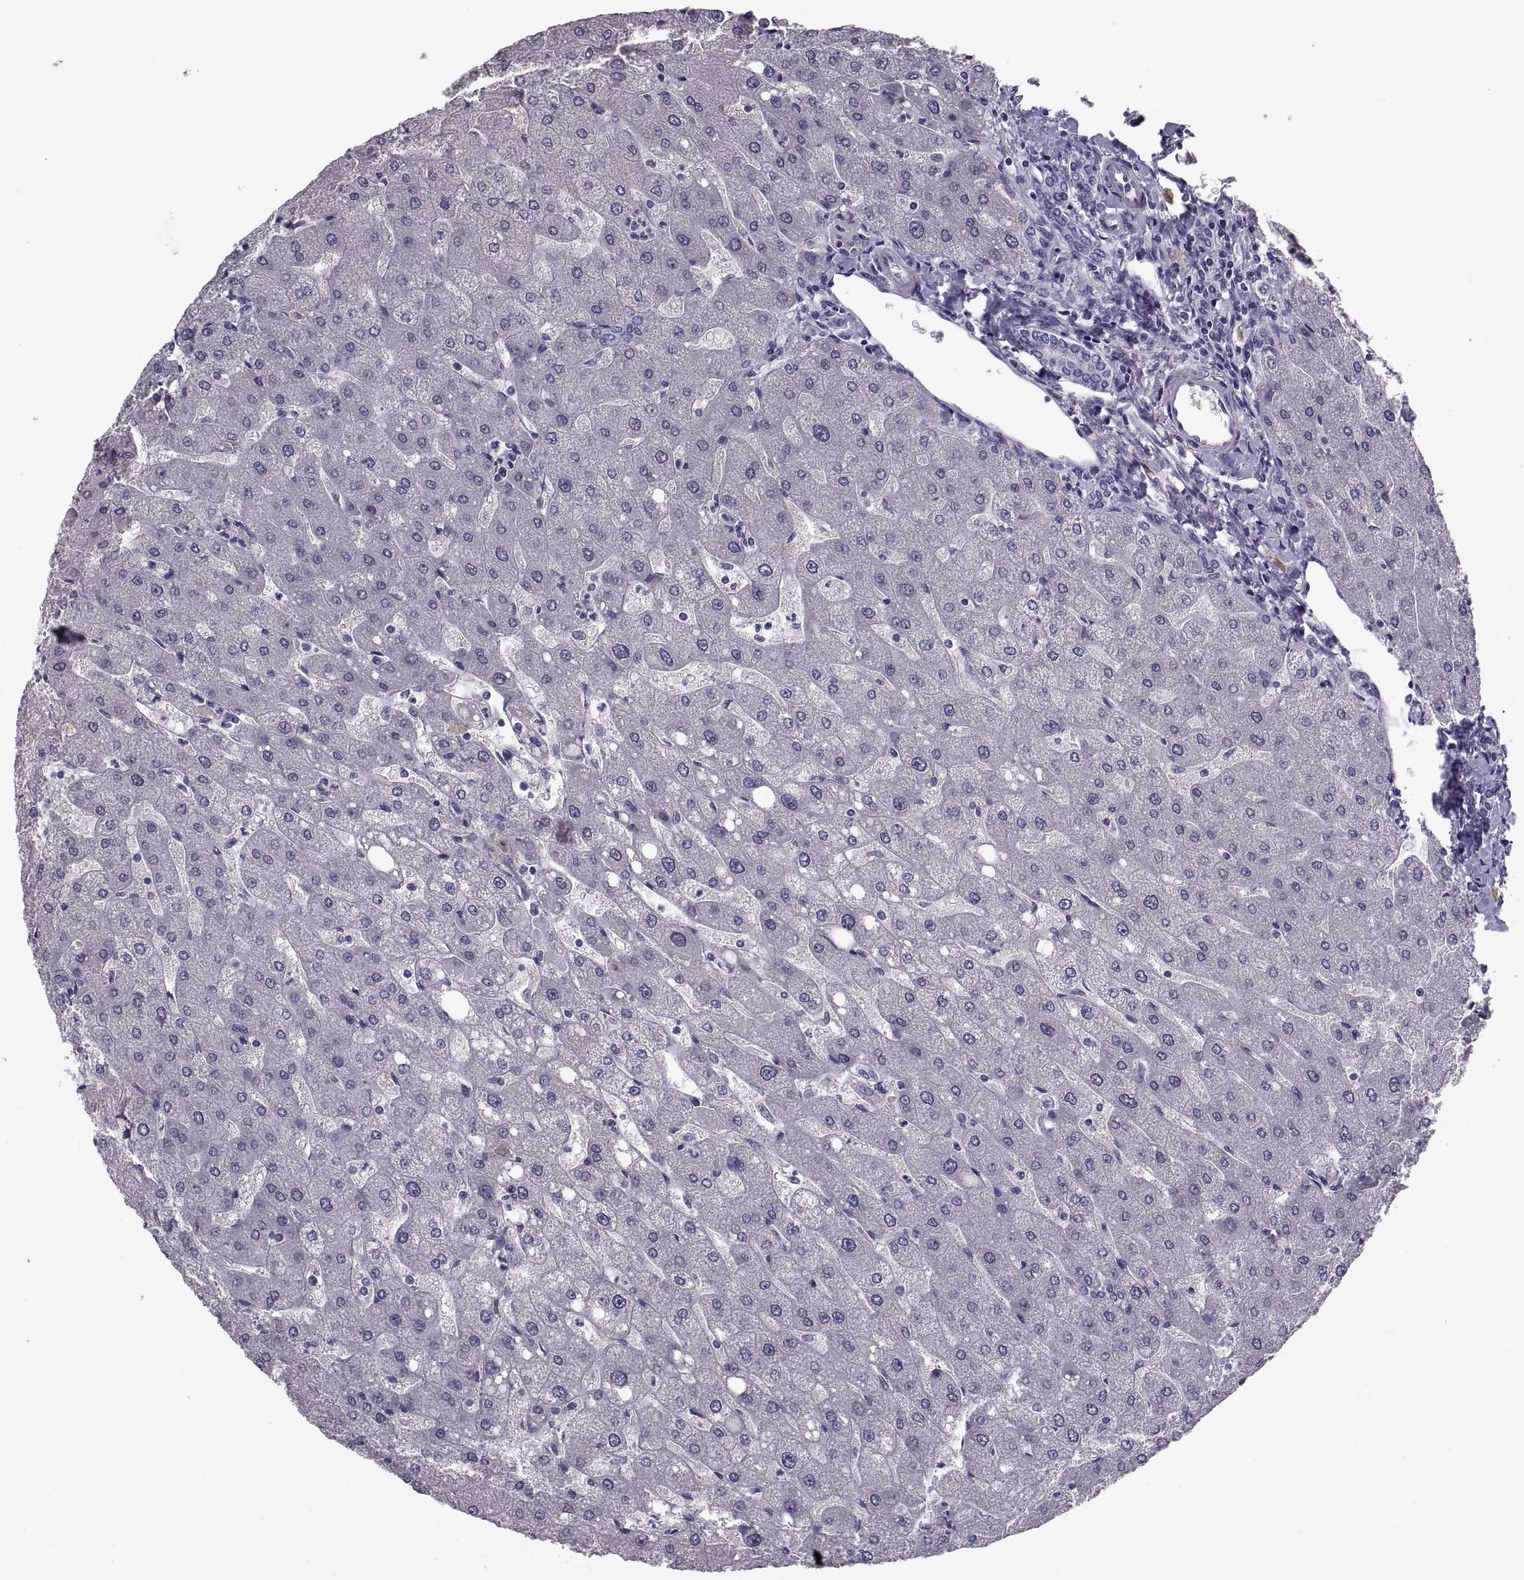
{"staining": {"intensity": "negative", "quantity": "none", "location": "none"}, "tissue": "liver", "cell_type": "Cholangiocytes", "image_type": "normal", "snomed": [{"axis": "morphology", "description": "Normal tissue, NOS"}, {"axis": "topography", "description": "Liver"}], "caption": "An immunohistochemistry (IHC) photomicrograph of normal liver is shown. There is no staining in cholangiocytes of liver.", "gene": "PDZRN4", "patient": {"sex": "male", "age": 67}}